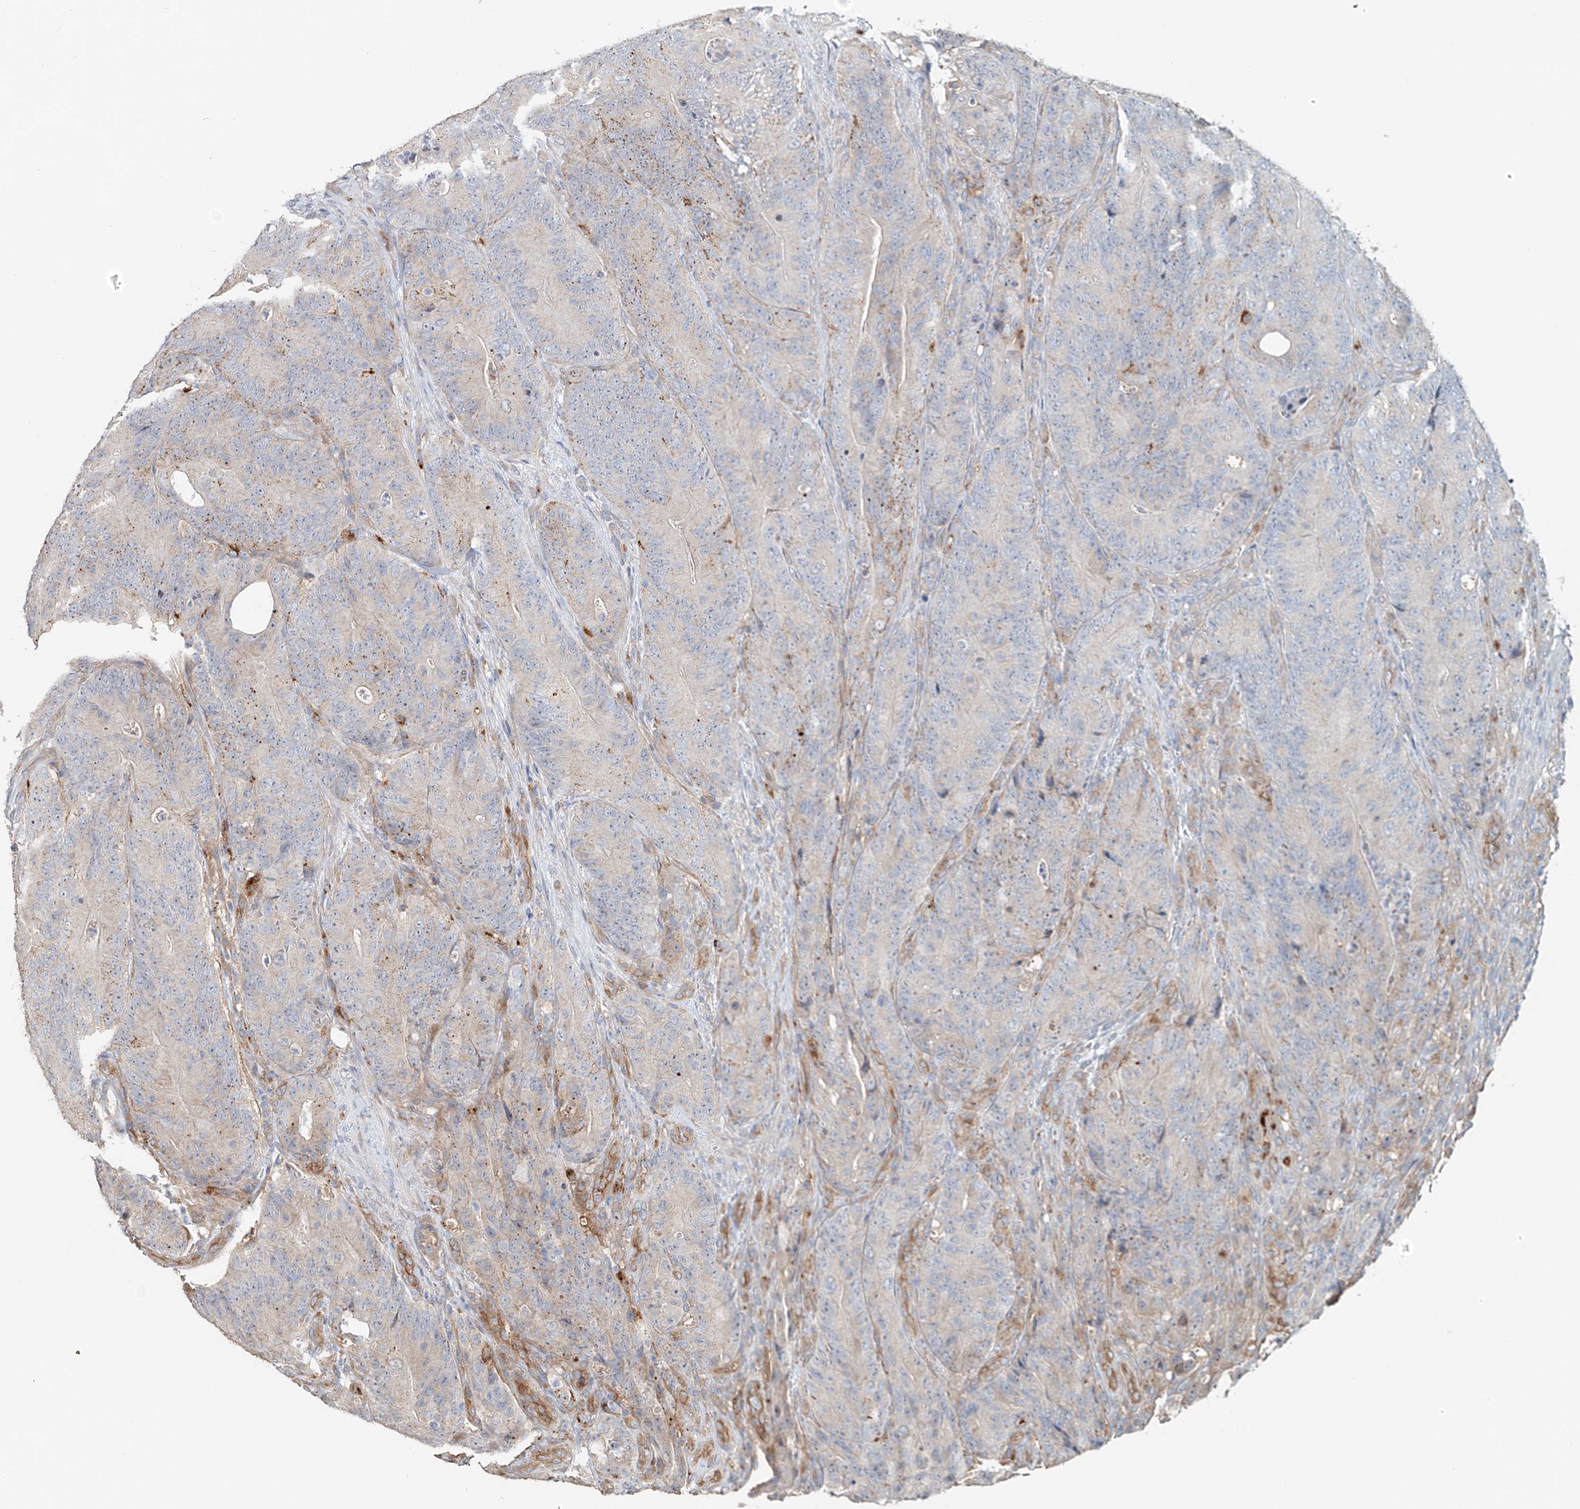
{"staining": {"intensity": "weak", "quantity": "25%-75%", "location": "cytoplasmic/membranous"}, "tissue": "colorectal cancer", "cell_type": "Tumor cells", "image_type": "cancer", "snomed": [{"axis": "morphology", "description": "Normal tissue, NOS"}, {"axis": "topography", "description": "Colon"}], "caption": "Human colorectal cancer stained with a protein marker displays weak staining in tumor cells.", "gene": "TRIM47", "patient": {"sex": "female", "age": 82}}